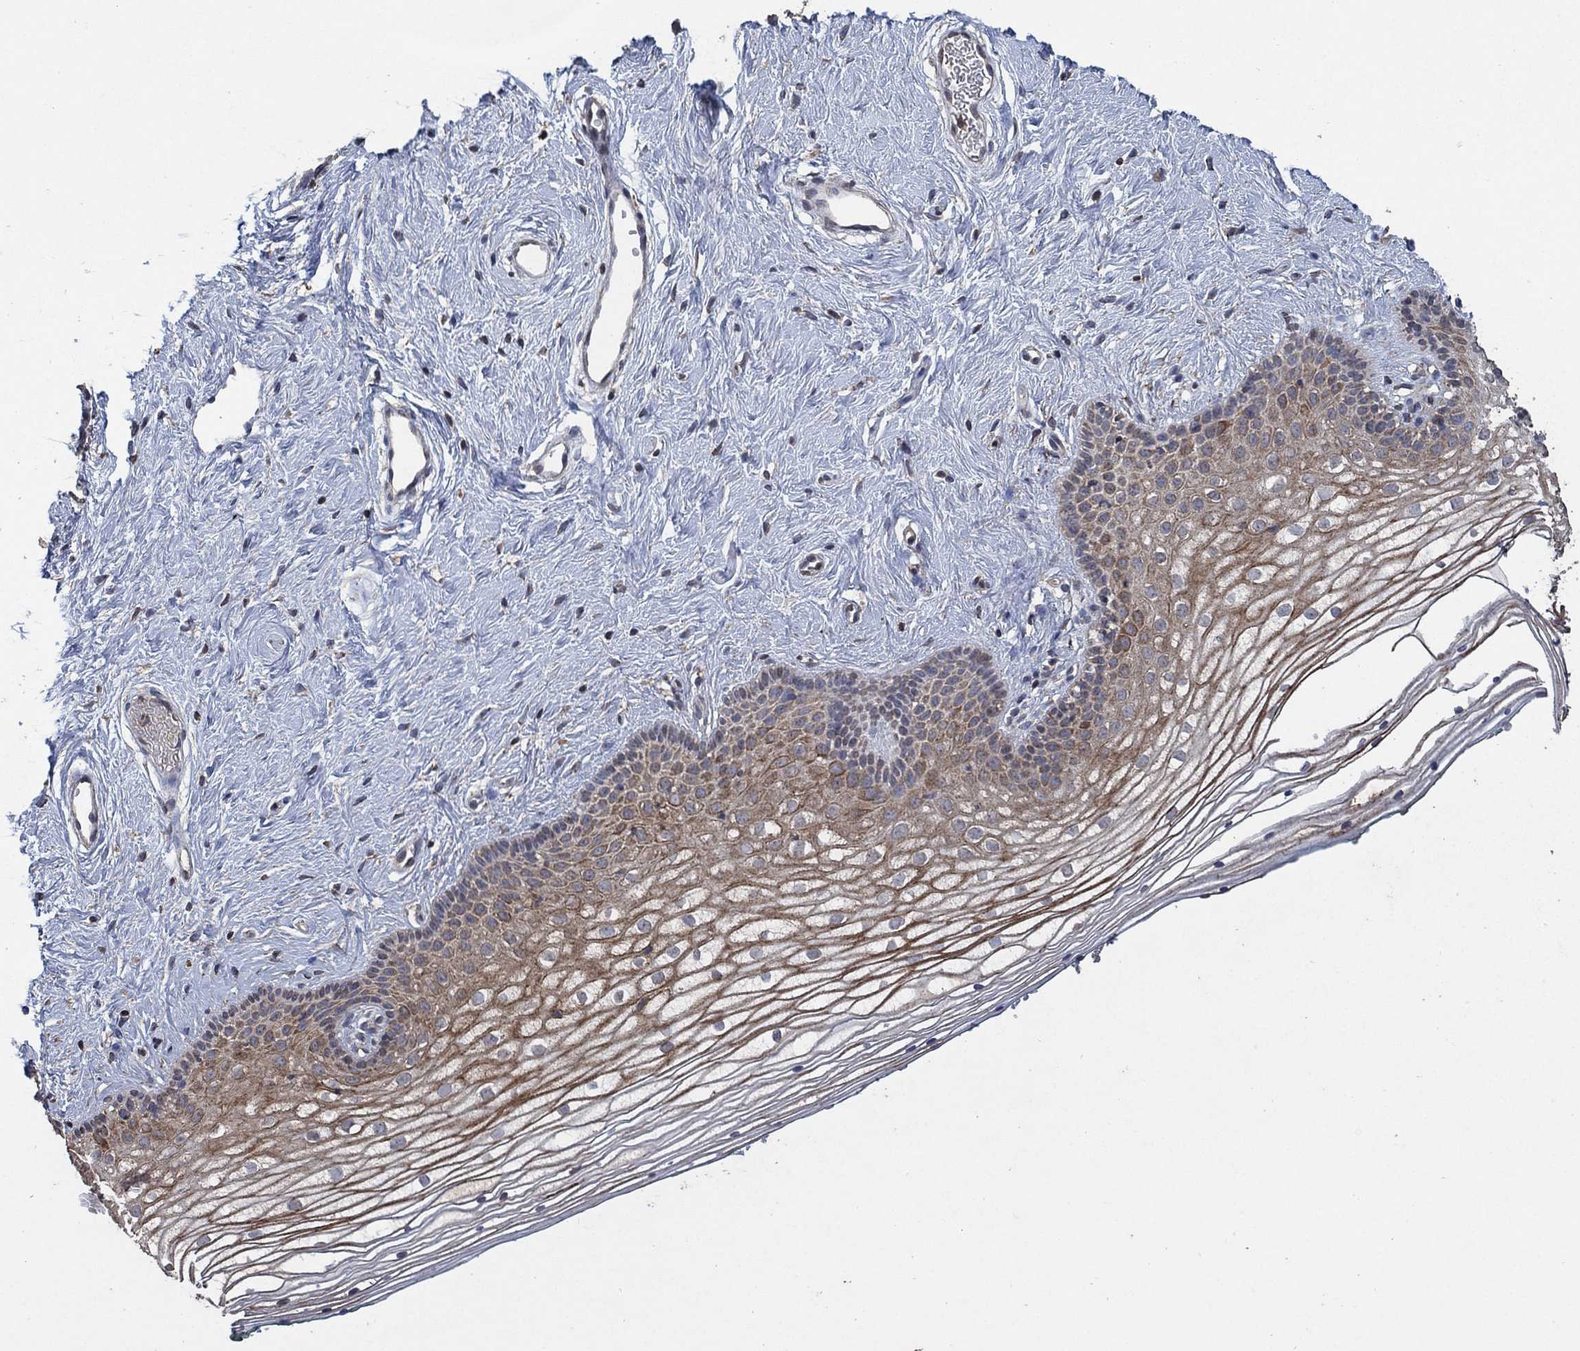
{"staining": {"intensity": "moderate", "quantity": "25%-75%", "location": "cytoplasmic/membranous"}, "tissue": "vagina", "cell_type": "Squamous epithelial cells", "image_type": "normal", "snomed": [{"axis": "morphology", "description": "Normal tissue, NOS"}, {"axis": "topography", "description": "Vagina"}], "caption": "Immunohistochemistry image of benign vagina: vagina stained using IHC demonstrates medium levels of moderate protein expression localized specifically in the cytoplasmic/membranous of squamous epithelial cells, appearing as a cytoplasmic/membranous brown color.", "gene": "MRPS24", "patient": {"sex": "female", "age": 36}}